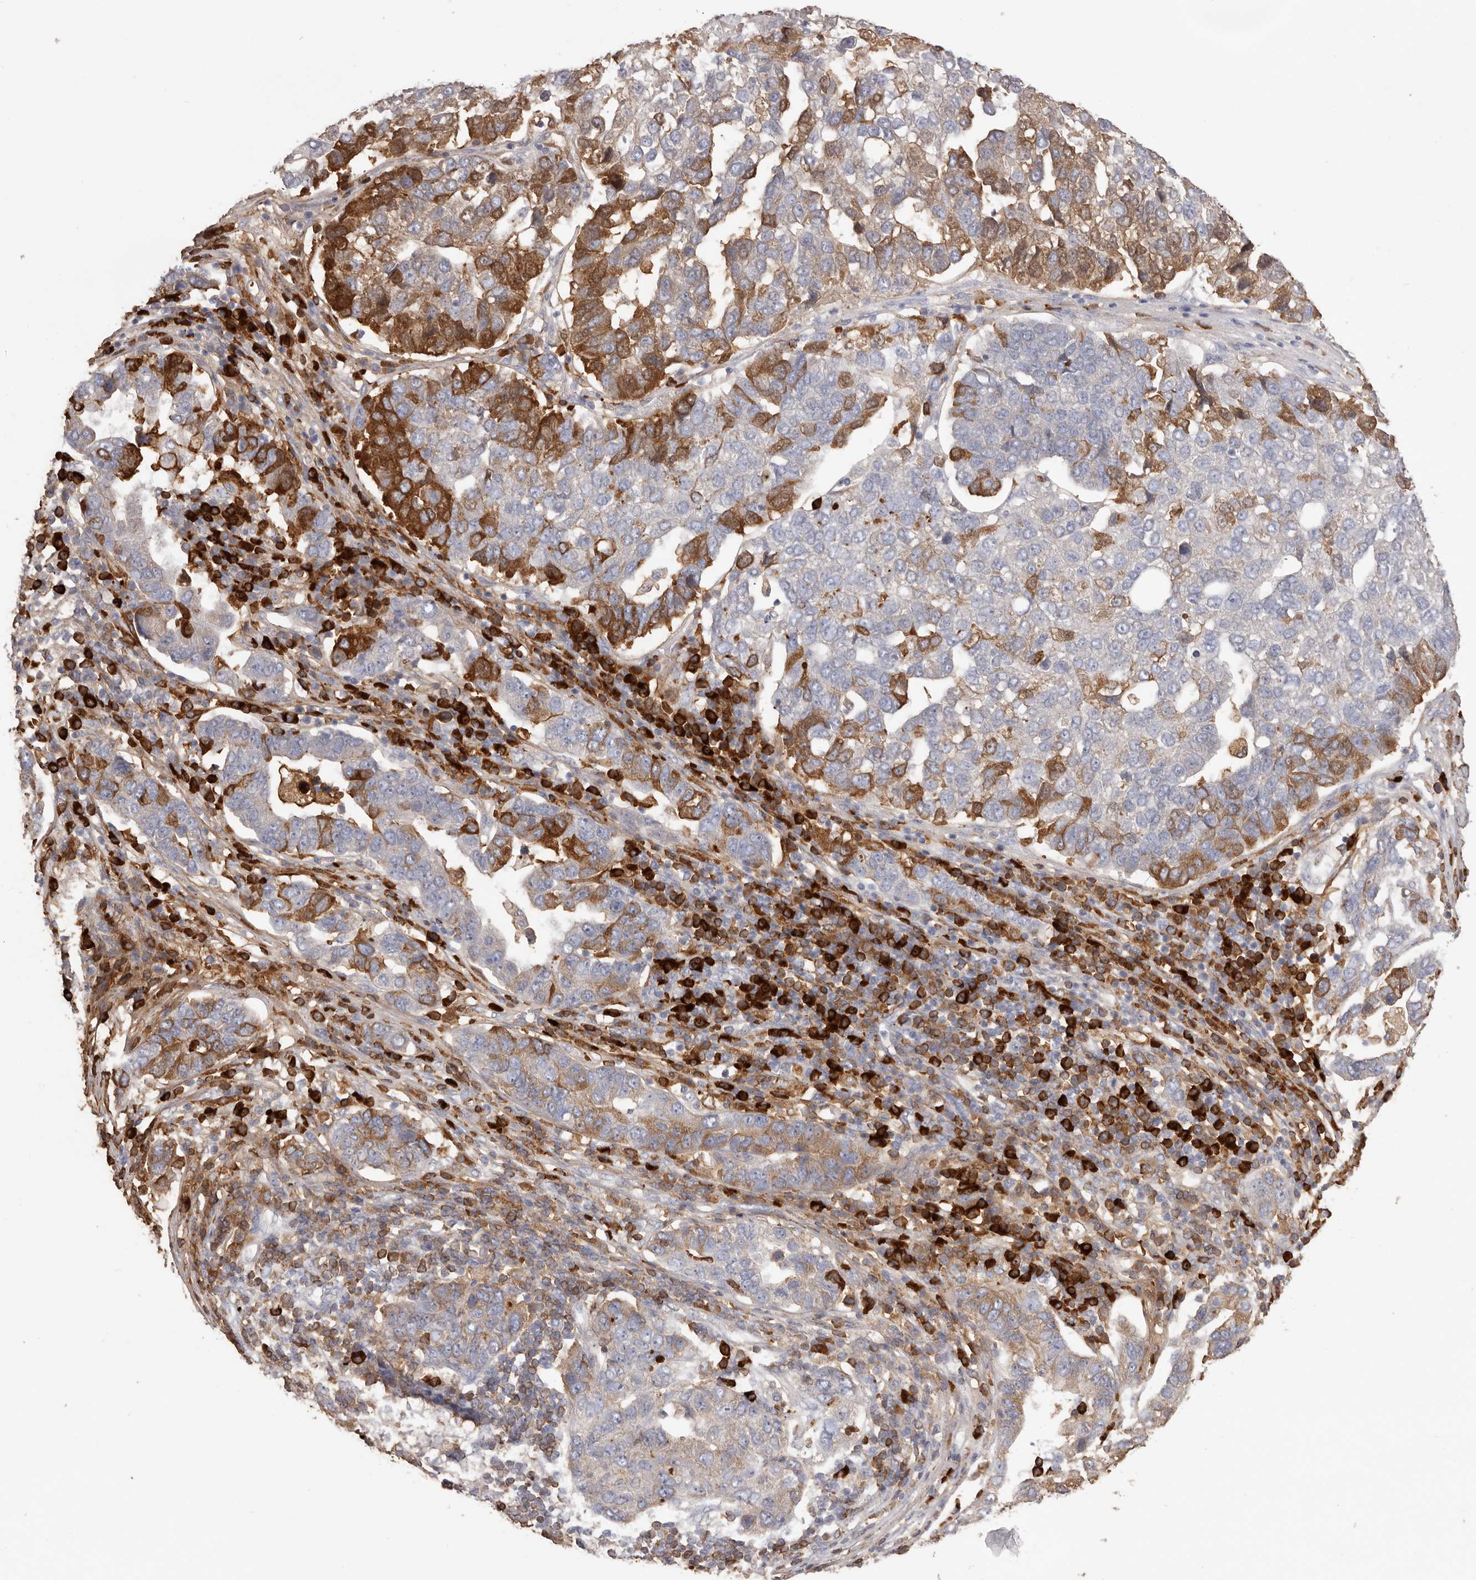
{"staining": {"intensity": "moderate", "quantity": "<25%", "location": "cytoplasmic/membranous"}, "tissue": "pancreatic cancer", "cell_type": "Tumor cells", "image_type": "cancer", "snomed": [{"axis": "morphology", "description": "Adenocarcinoma, NOS"}, {"axis": "topography", "description": "Pancreas"}], "caption": "This photomicrograph displays immunohistochemistry staining of human pancreatic cancer (adenocarcinoma), with low moderate cytoplasmic/membranous expression in approximately <25% of tumor cells.", "gene": "HCAR2", "patient": {"sex": "female", "age": 61}}